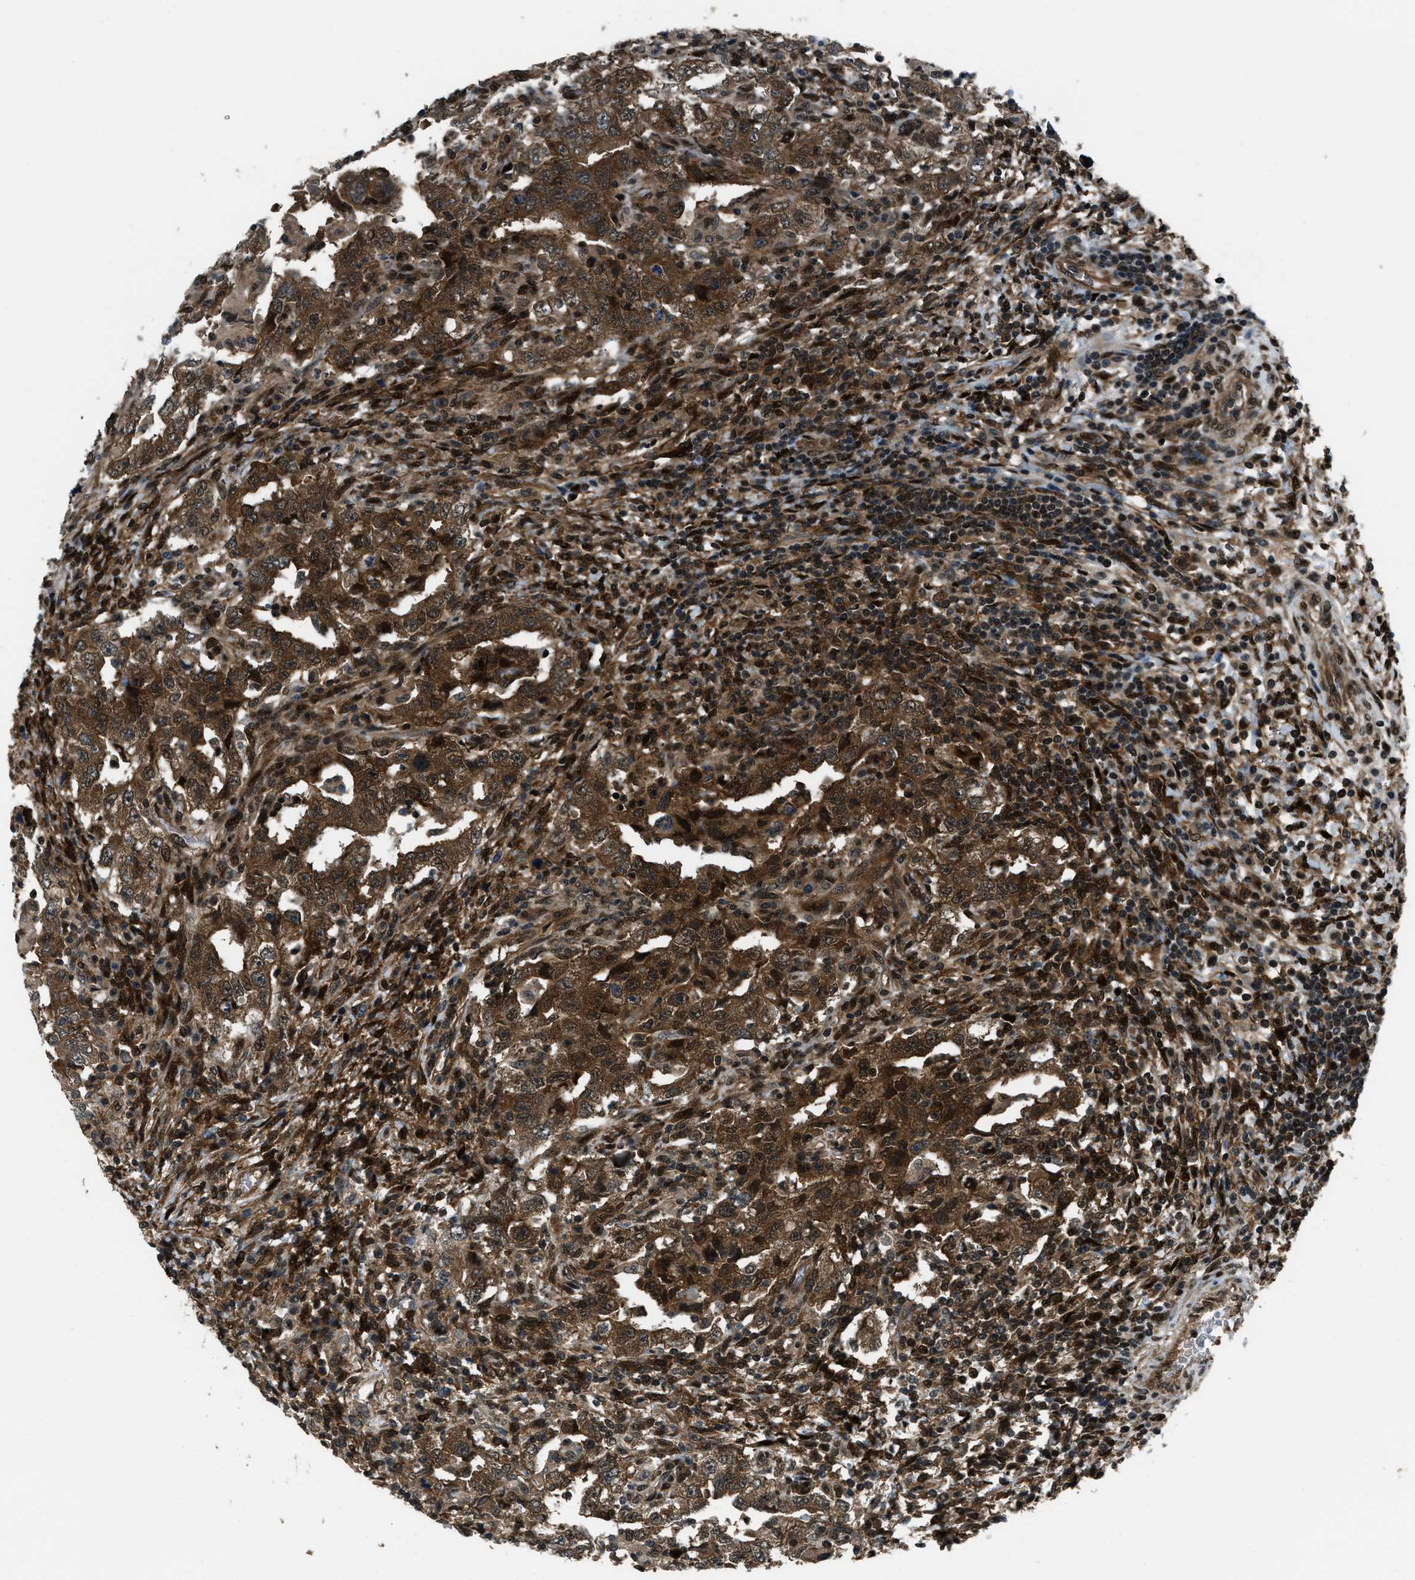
{"staining": {"intensity": "strong", "quantity": ">75%", "location": "cytoplasmic/membranous,nuclear"}, "tissue": "testis cancer", "cell_type": "Tumor cells", "image_type": "cancer", "snomed": [{"axis": "morphology", "description": "Carcinoma, Embryonal, NOS"}, {"axis": "topography", "description": "Testis"}], "caption": "Immunohistochemistry (IHC) (DAB) staining of human testis cancer (embryonal carcinoma) displays strong cytoplasmic/membranous and nuclear protein expression in about >75% of tumor cells.", "gene": "NUDCD3", "patient": {"sex": "male", "age": 26}}